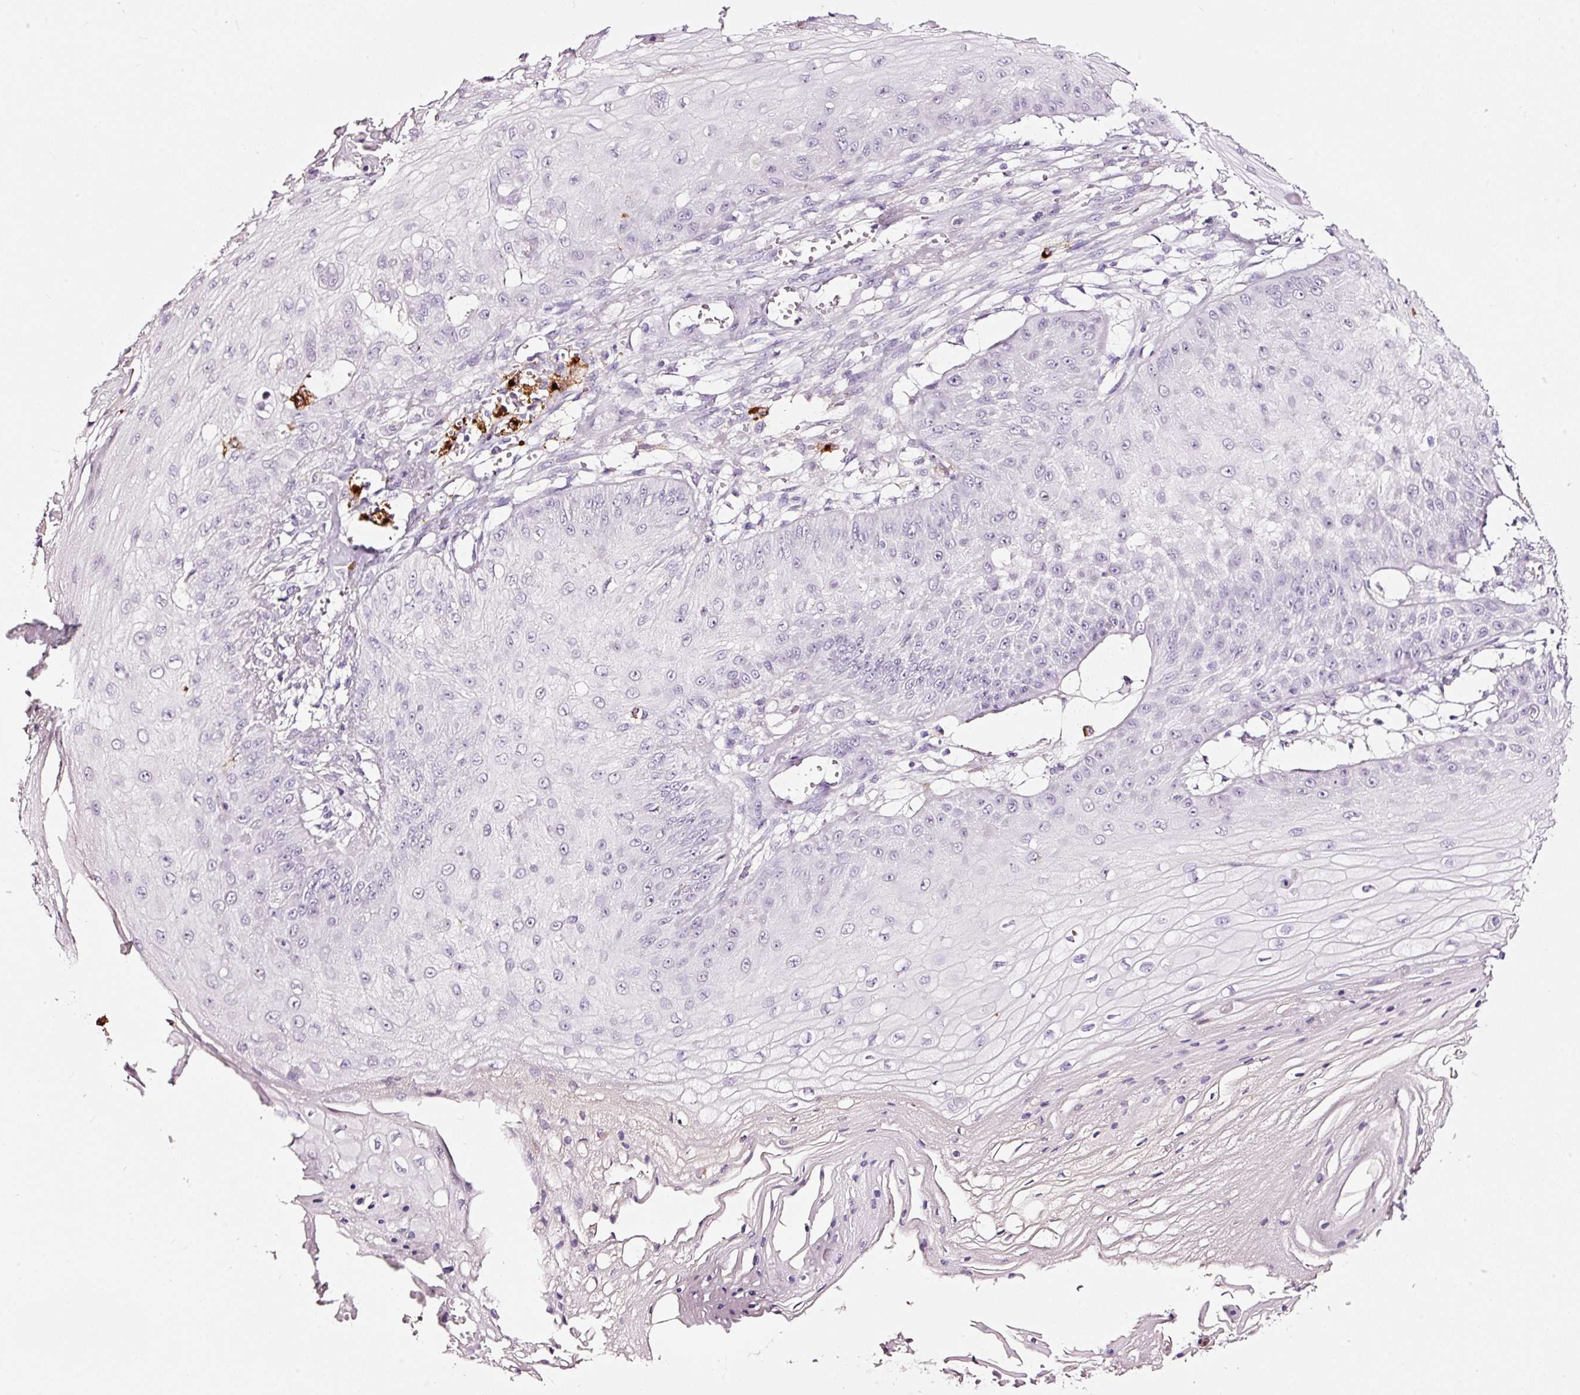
{"staining": {"intensity": "negative", "quantity": "none", "location": "none"}, "tissue": "skin cancer", "cell_type": "Tumor cells", "image_type": "cancer", "snomed": [{"axis": "morphology", "description": "Squamous cell carcinoma, NOS"}, {"axis": "topography", "description": "Skin"}], "caption": "Immunohistochemical staining of squamous cell carcinoma (skin) shows no significant staining in tumor cells.", "gene": "LAMP3", "patient": {"sex": "male", "age": 70}}